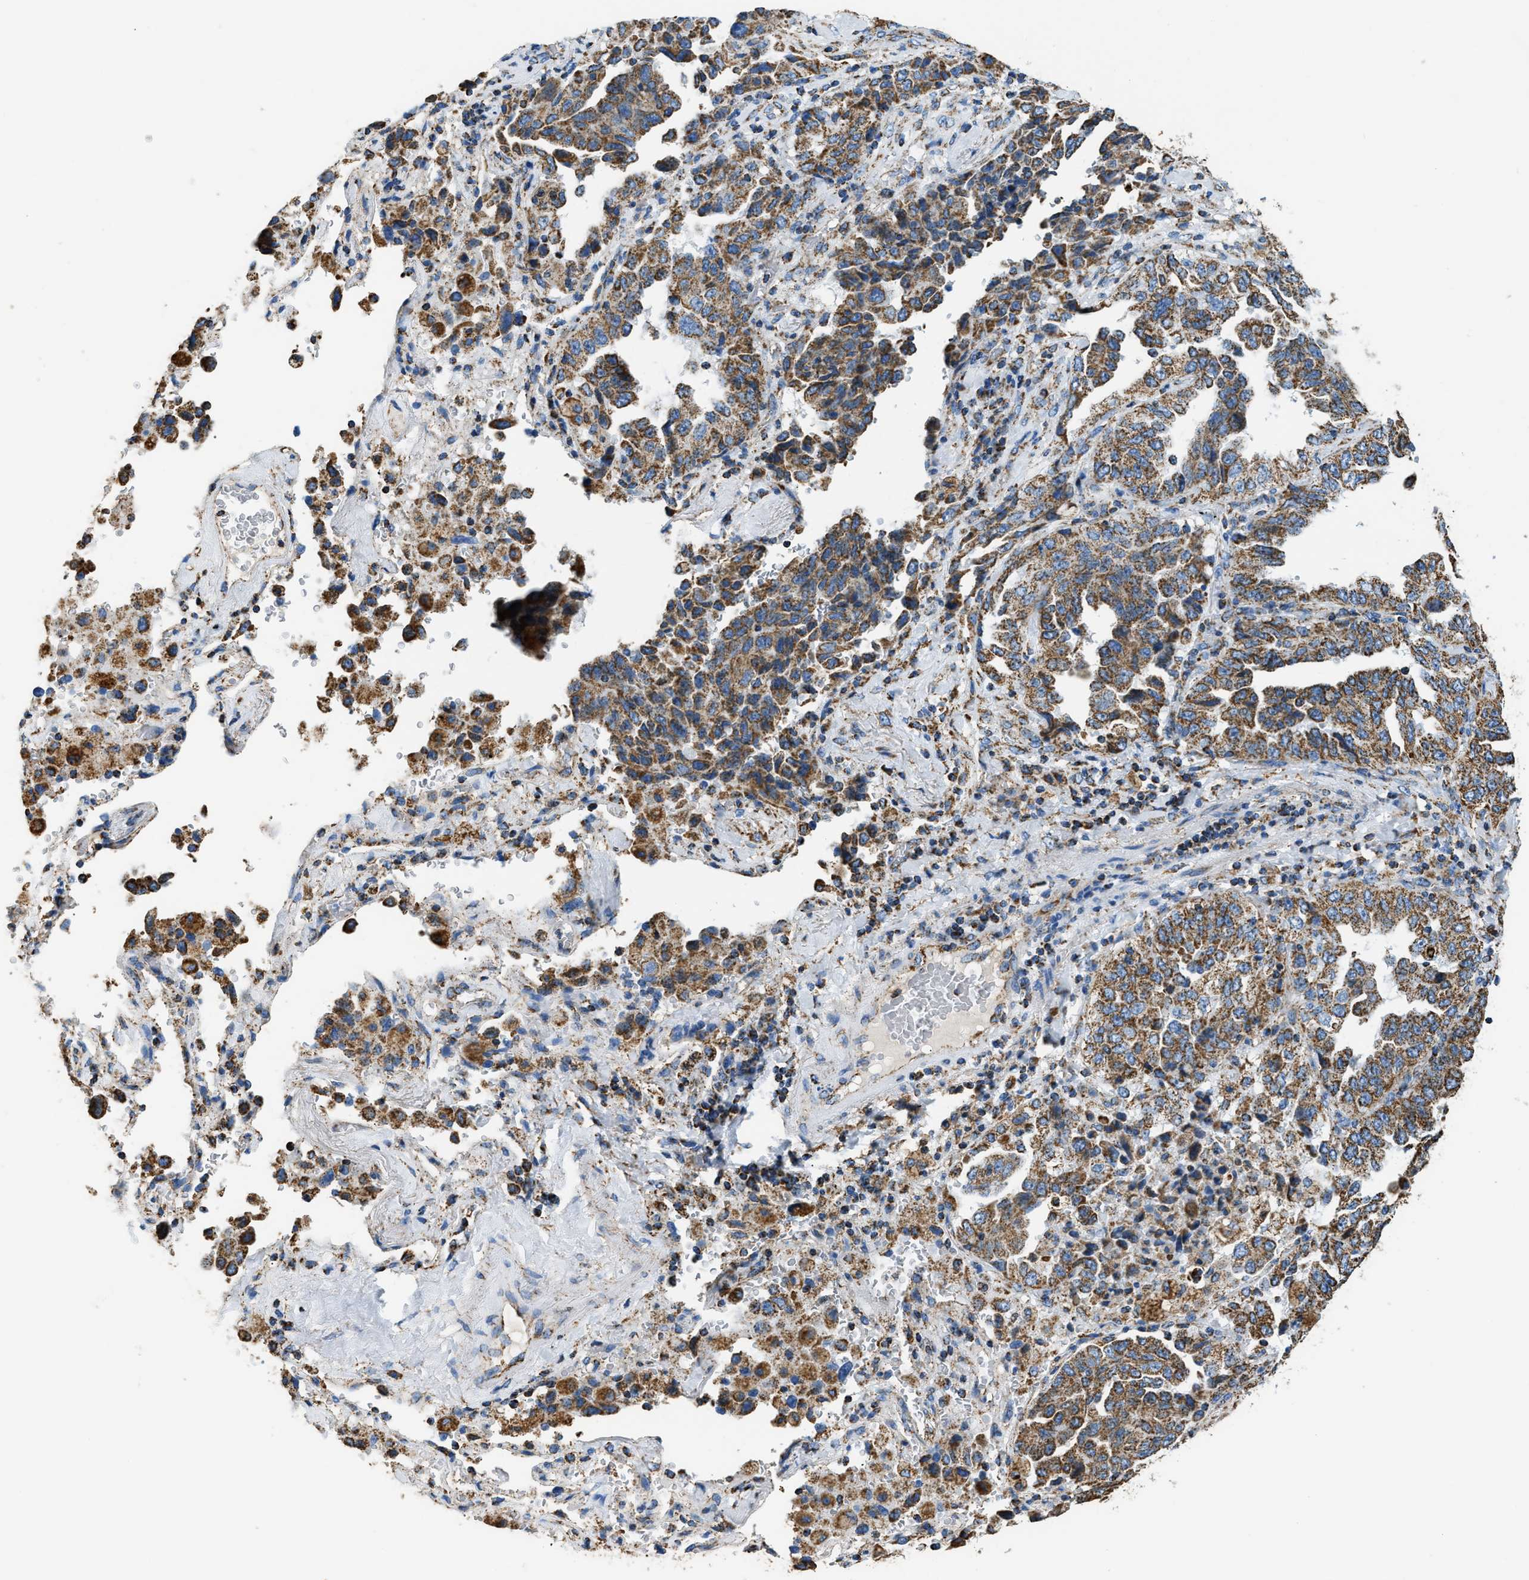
{"staining": {"intensity": "moderate", "quantity": ">75%", "location": "cytoplasmic/membranous"}, "tissue": "lung cancer", "cell_type": "Tumor cells", "image_type": "cancer", "snomed": [{"axis": "morphology", "description": "Adenocarcinoma, NOS"}, {"axis": "topography", "description": "Lung"}], "caption": "Immunohistochemical staining of human adenocarcinoma (lung) demonstrates medium levels of moderate cytoplasmic/membranous protein expression in about >75% of tumor cells. (brown staining indicates protein expression, while blue staining denotes nuclei).", "gene": "IRX6", "patient": {"sex": "female", "age": 51}}